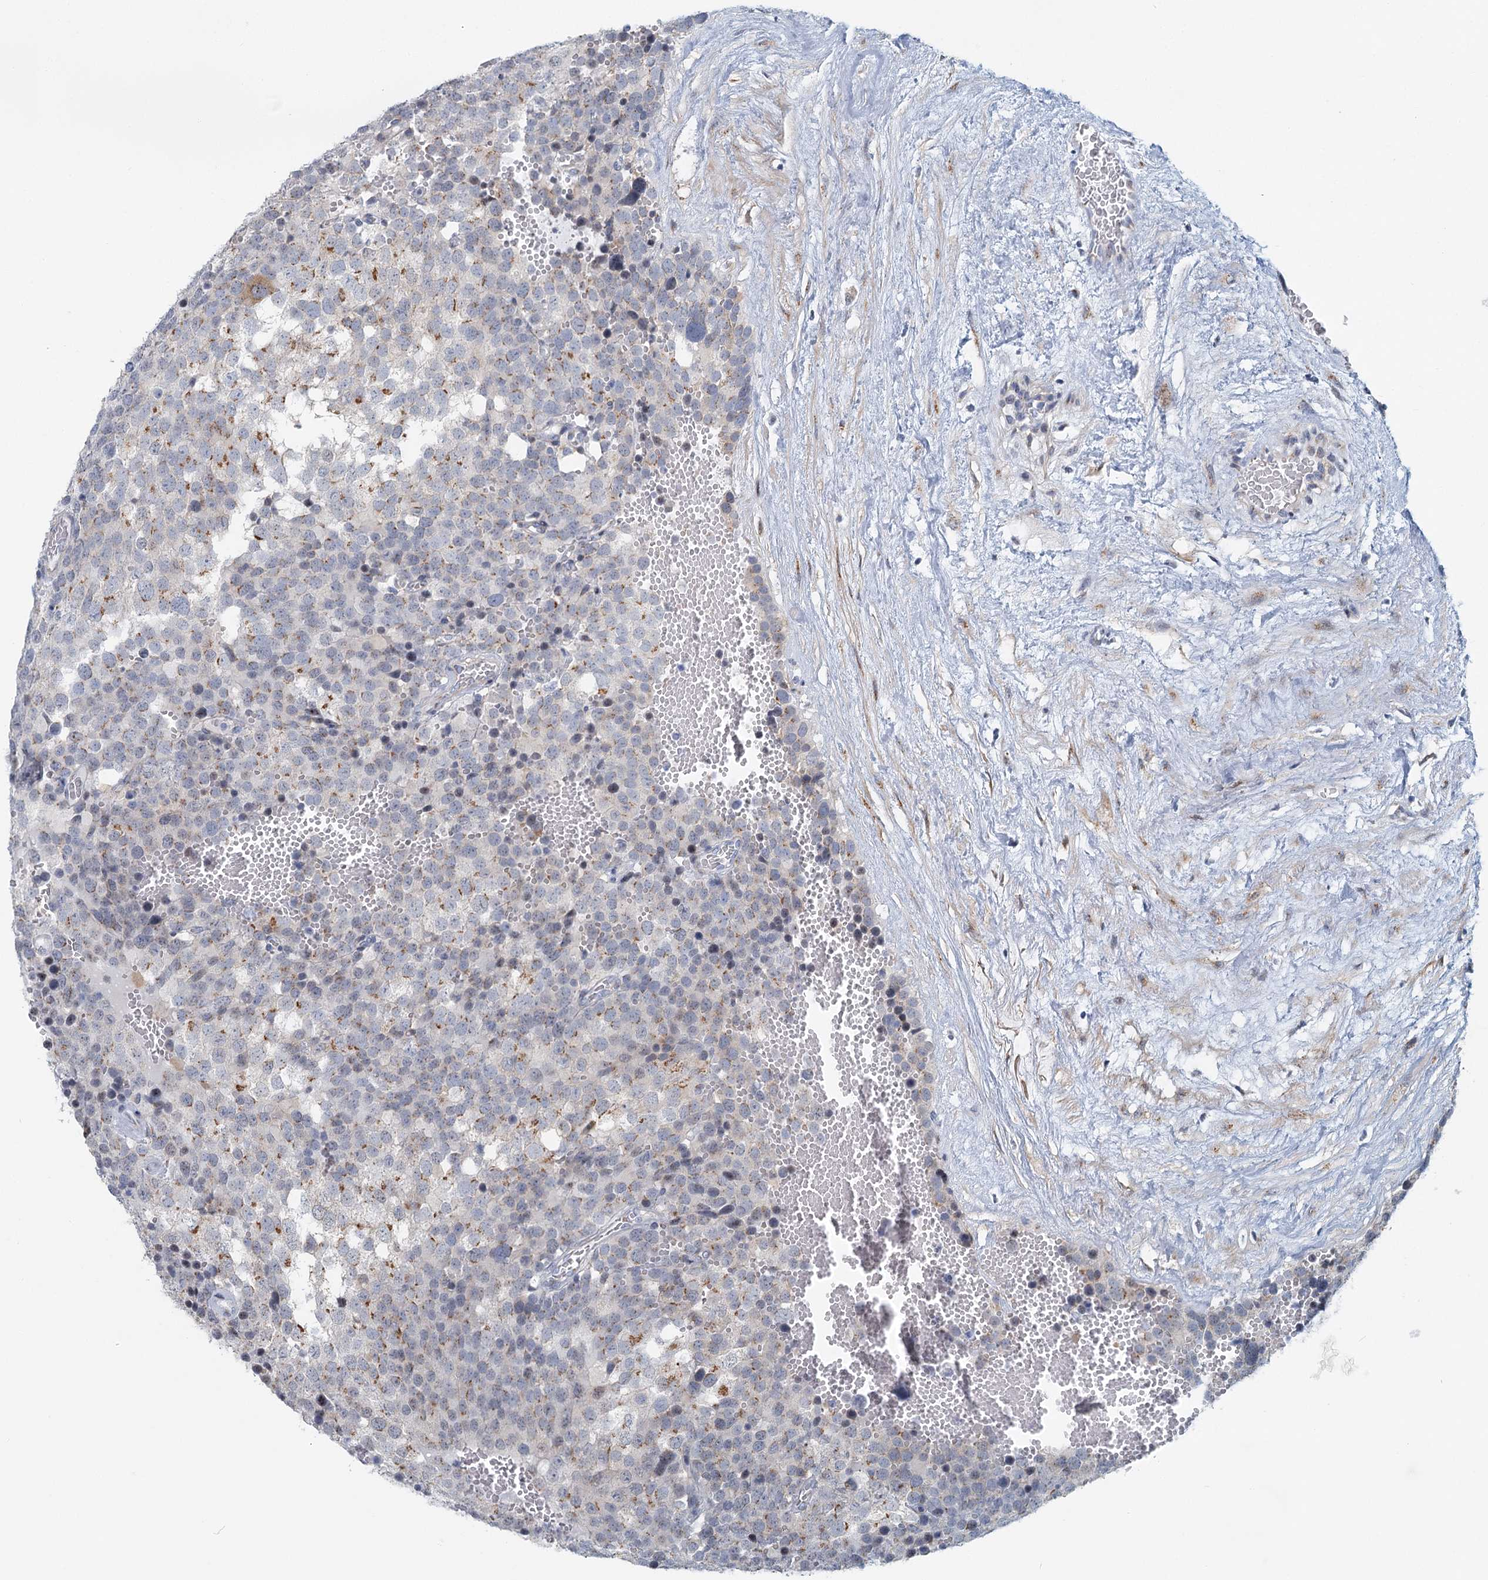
{"staining": {"intensity": "moderate", "quantity": "<25%", "location": "cytoplasmic/membranous"}, "tissue": "testis cancer", "cell_type": "Tumor cells", "image_type": "cancer", "snomed": [{"axis": "morphology", "description": "Seminoma, NOS"}, {"axis": "topography", "description": "Testis"}], "caption": "An image of testis cancer stained for a protein exhibits moderate cytoplasmic/membranous brown staining in tumor cells.", "gene": "ZNF527", "patient": {"sex": "male", "age": 71}}